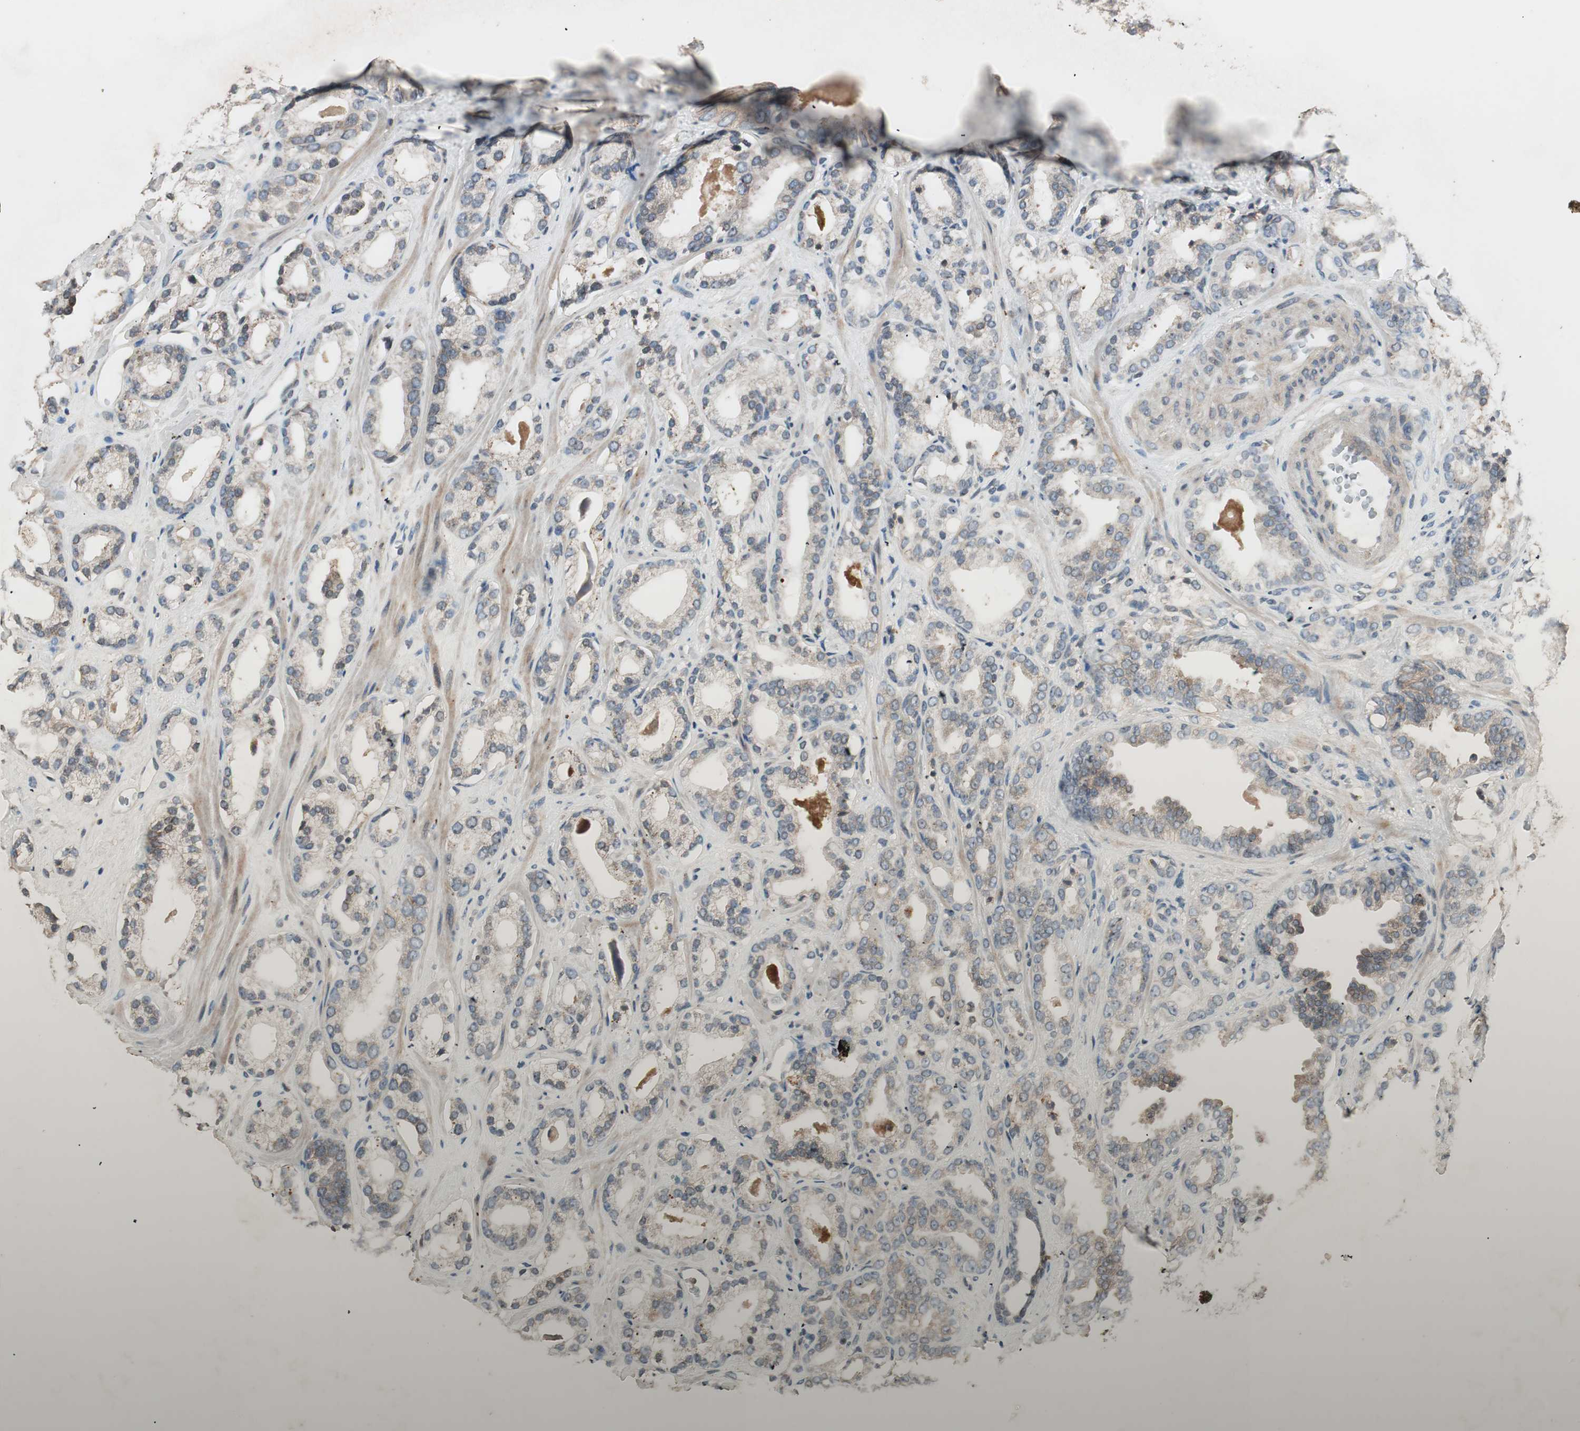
{"staining": {"intensity": "moderate", "quantity": "25%-75%", "location": "cytoplasmic/membranous"}, "tissue": "prostate cancer", "cell_type": "Tumor cells", "image_type": "cancer", "snomed": [{"axis": "morphology", "description": "Adenocarcinoma, Low grade"}, {"axis": "topography", "description": "Prostate"}], "caption": "Human prostate cancer stained with a brown dye exhibits moderate cytoplasmic/membranous positive staining in approximately 25%-75% of tumor cells.", "gene": "SFRP1", "patient": {"sex": "male", "age": 63}}